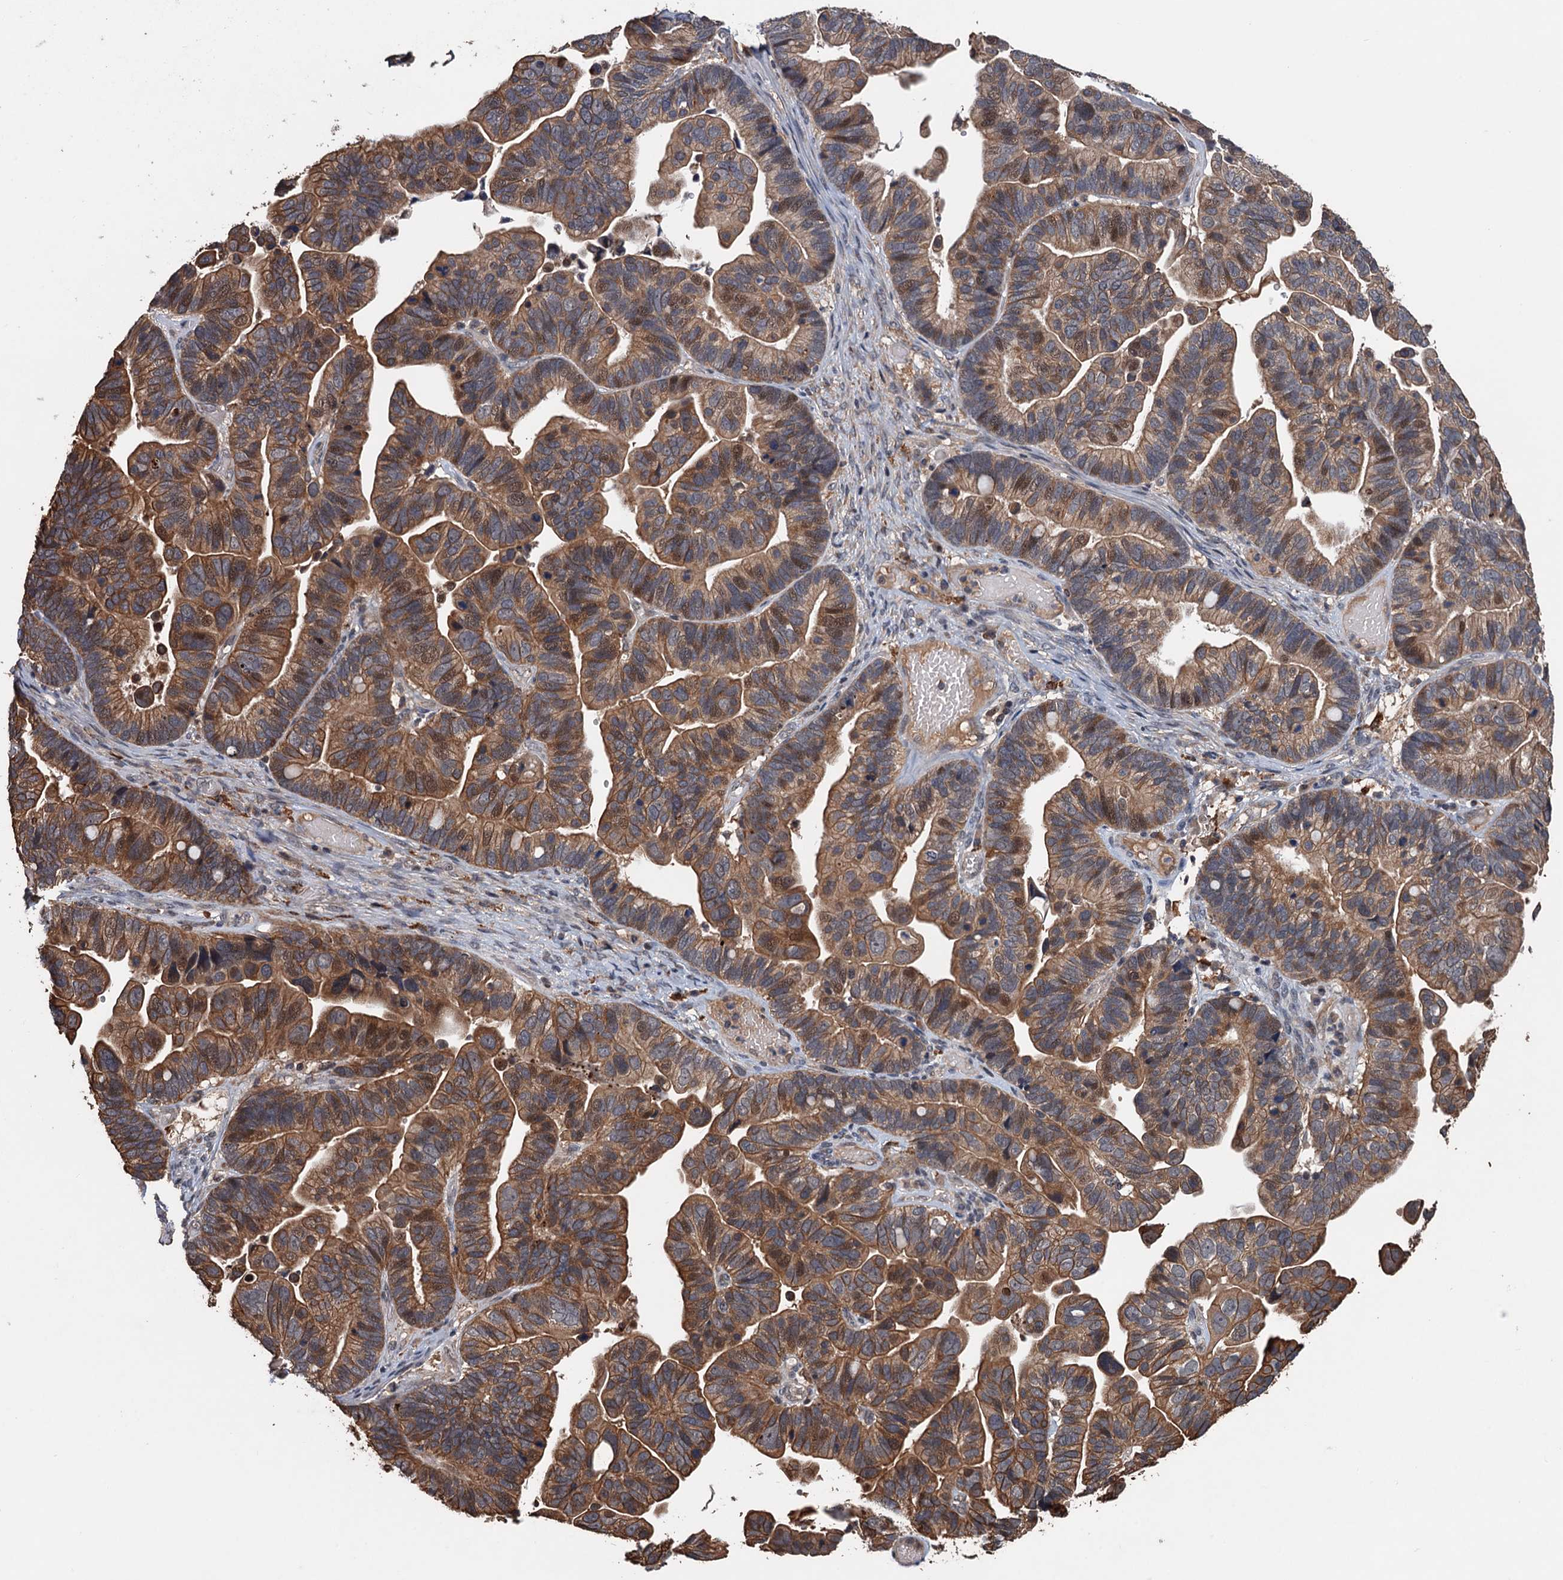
{"staining": {"intensity": "moderate", "quantity": ">75%", "location": "cytoplasmic/membranous,nuclear"}, "tissue": "ovarian cancer", "cell_type": "Tumor cells", "image_type": "cancer", "snomed": [{"axis": "morphology", "description": "Cystadenocarcinoma, serous, NOS"}, {"axis": "topography", "description": "Ovary"}], "caption": "Ovarian cancer stained for a protein (brown) shows moderate cytoplasmic/membranous and nuclear positive expression in about >75% of tumor cells.", "gene": "ZNF438", "patient": {"sex": "female", "age": 56}}